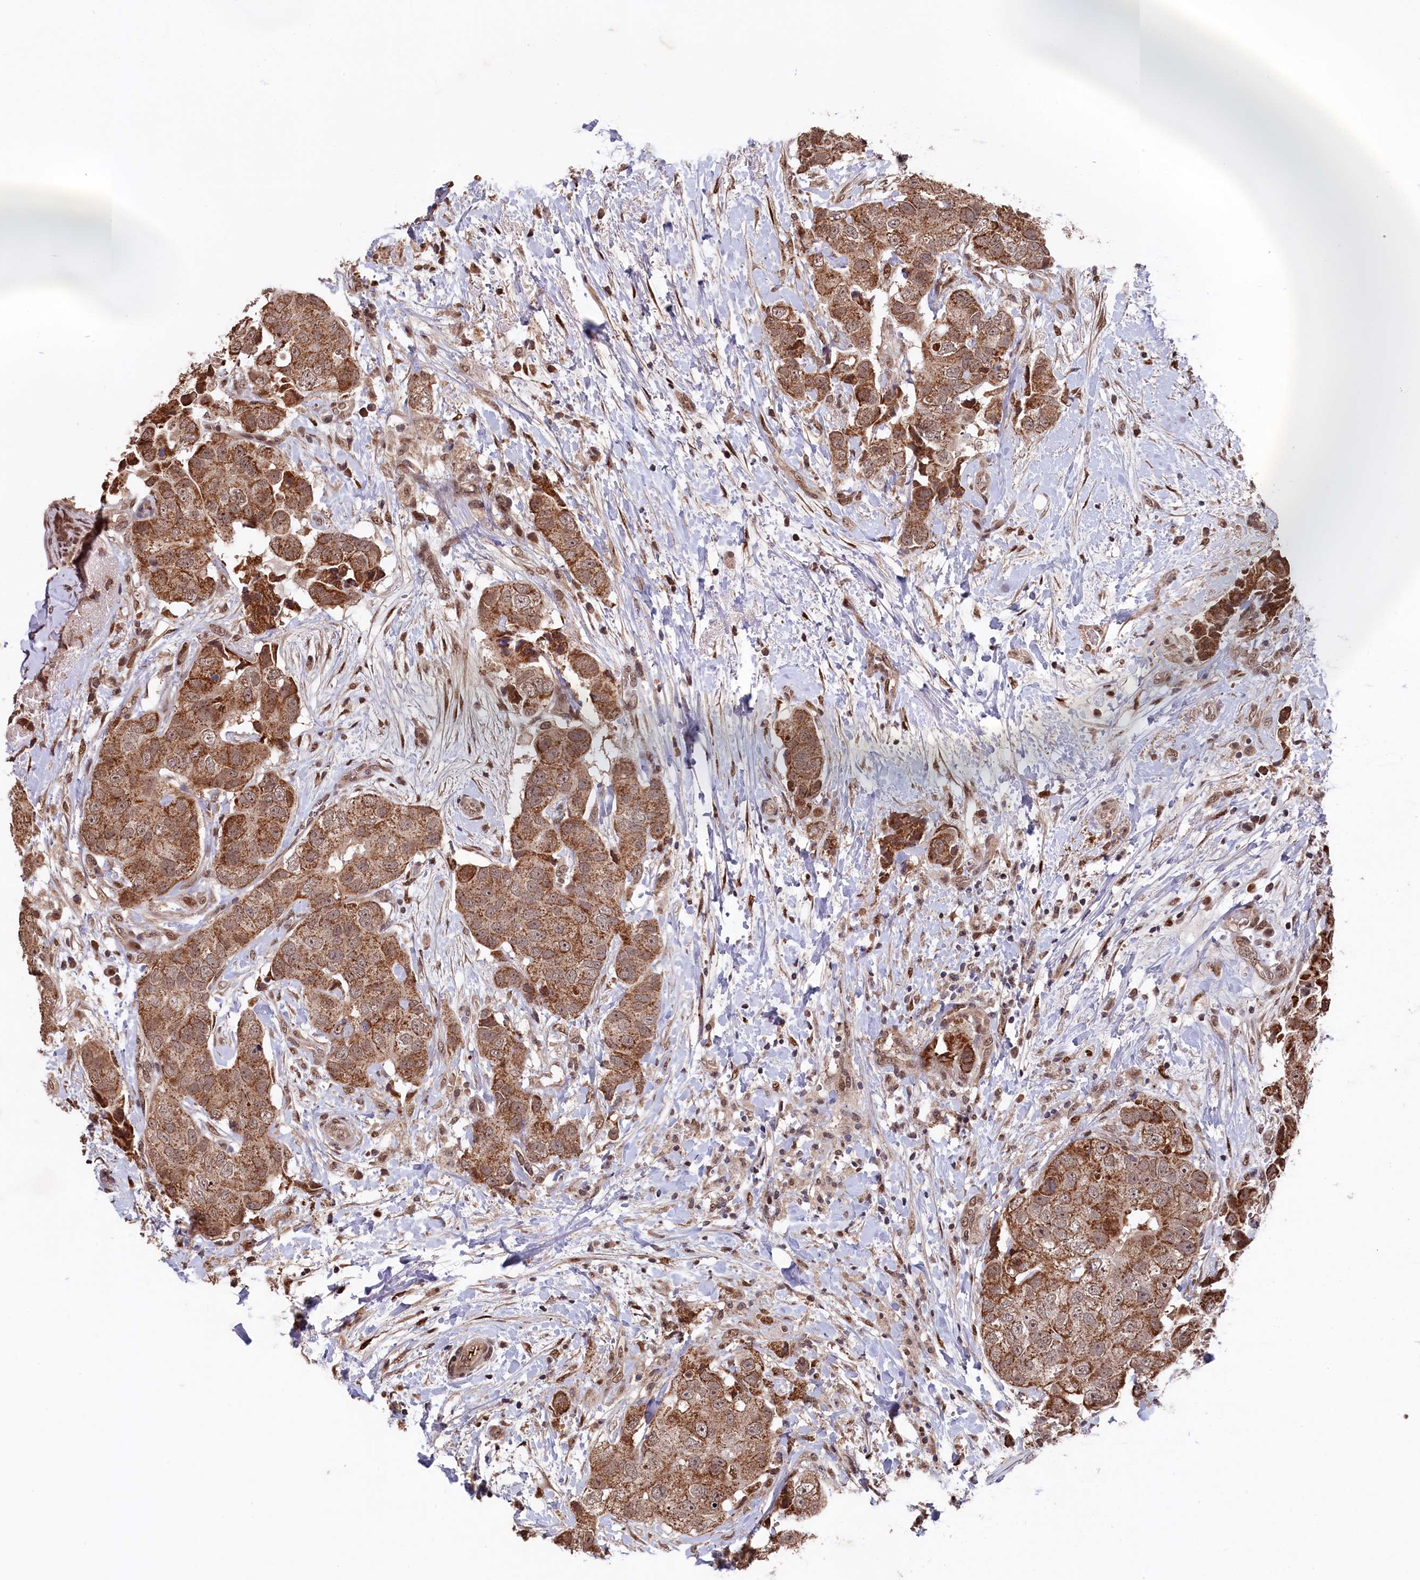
{"staining": {"intensity": "strong", "quantity": ">75%", "location": "cytoplasmic/membranous,nuclear"}, "tissue": "breast cancer", "cell_type": "Tumor cells", "image_type": "cancer", "snomed": [{"axis": "morphology", "description": "Normal tissue, NOS"}, {"axis": "morphology", "description": "Duct carcinoma"}, {"axis": "topography", "description": "Breast"}], "caption": "DAB (3,3'-diaminobenzidine) immunohistochemical staining of human intraductal carcinoma (breast) shows strong cytoplasmic/membranous and nuclear protein staining in approximately >75% of tumor cells. (brown staining indicates protein expression, while blue staining denotes nuclei).", "gene": "CLPX", "patient": {"sex": "female", "age": 62}}